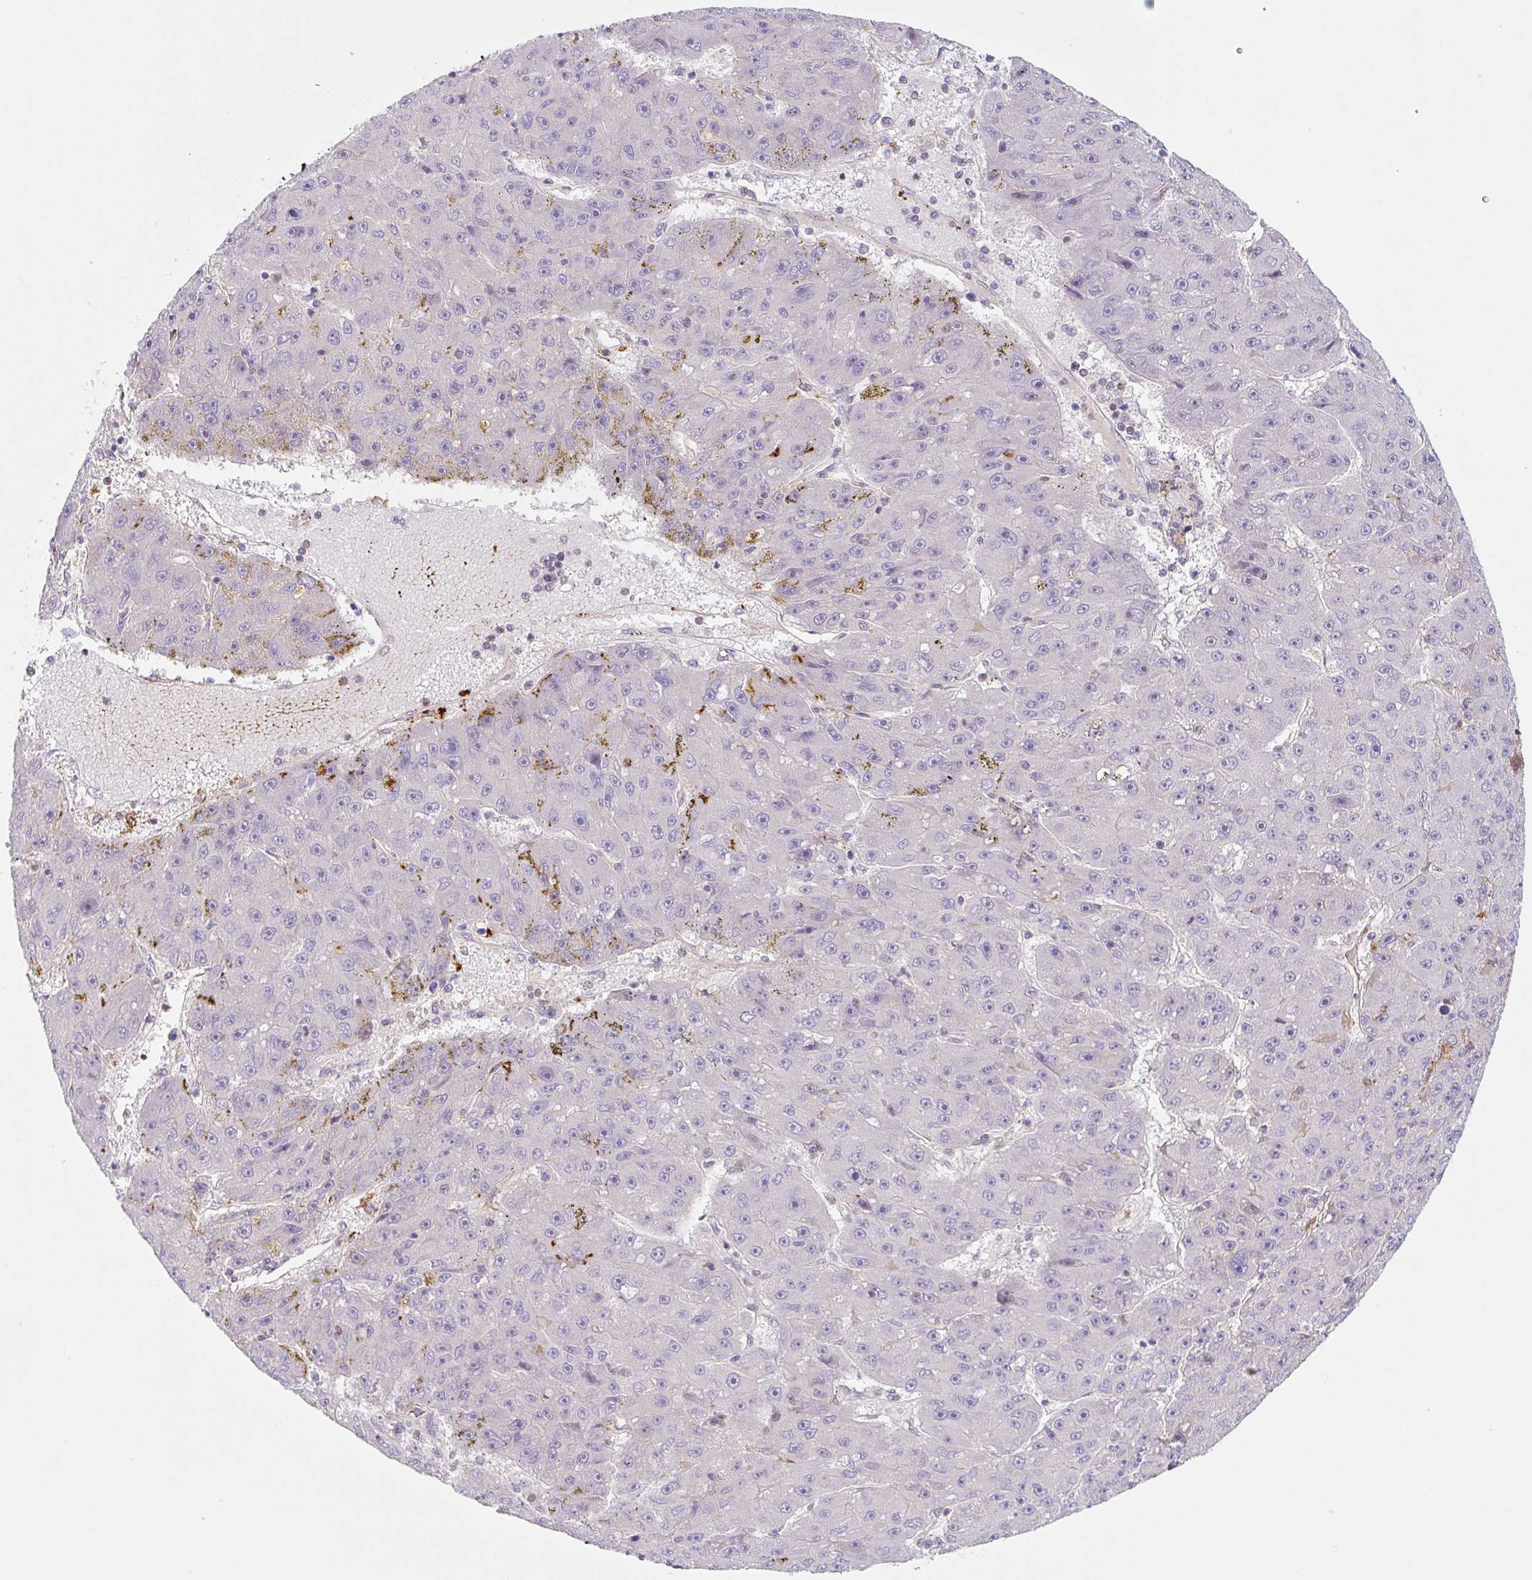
{"staining": {"intensity": "negative", "quantity": "none", "location": "none"}, "tissue": "liver cancer", "cell_type": "Tumor cells", "image_type": "cancer", "snomed": [{"axis": "morphology", "description": "Carcinoma, Hepatocellular, NOS"}, {"axis": "topography", "description": "Liver"}], "caption": "IHC of human liver cancer exhibits no positivity in tumor cells. Nuclei are stained in blue.", "gene": "LYVE1", "patient": {"sex": "male", "age": 67}}